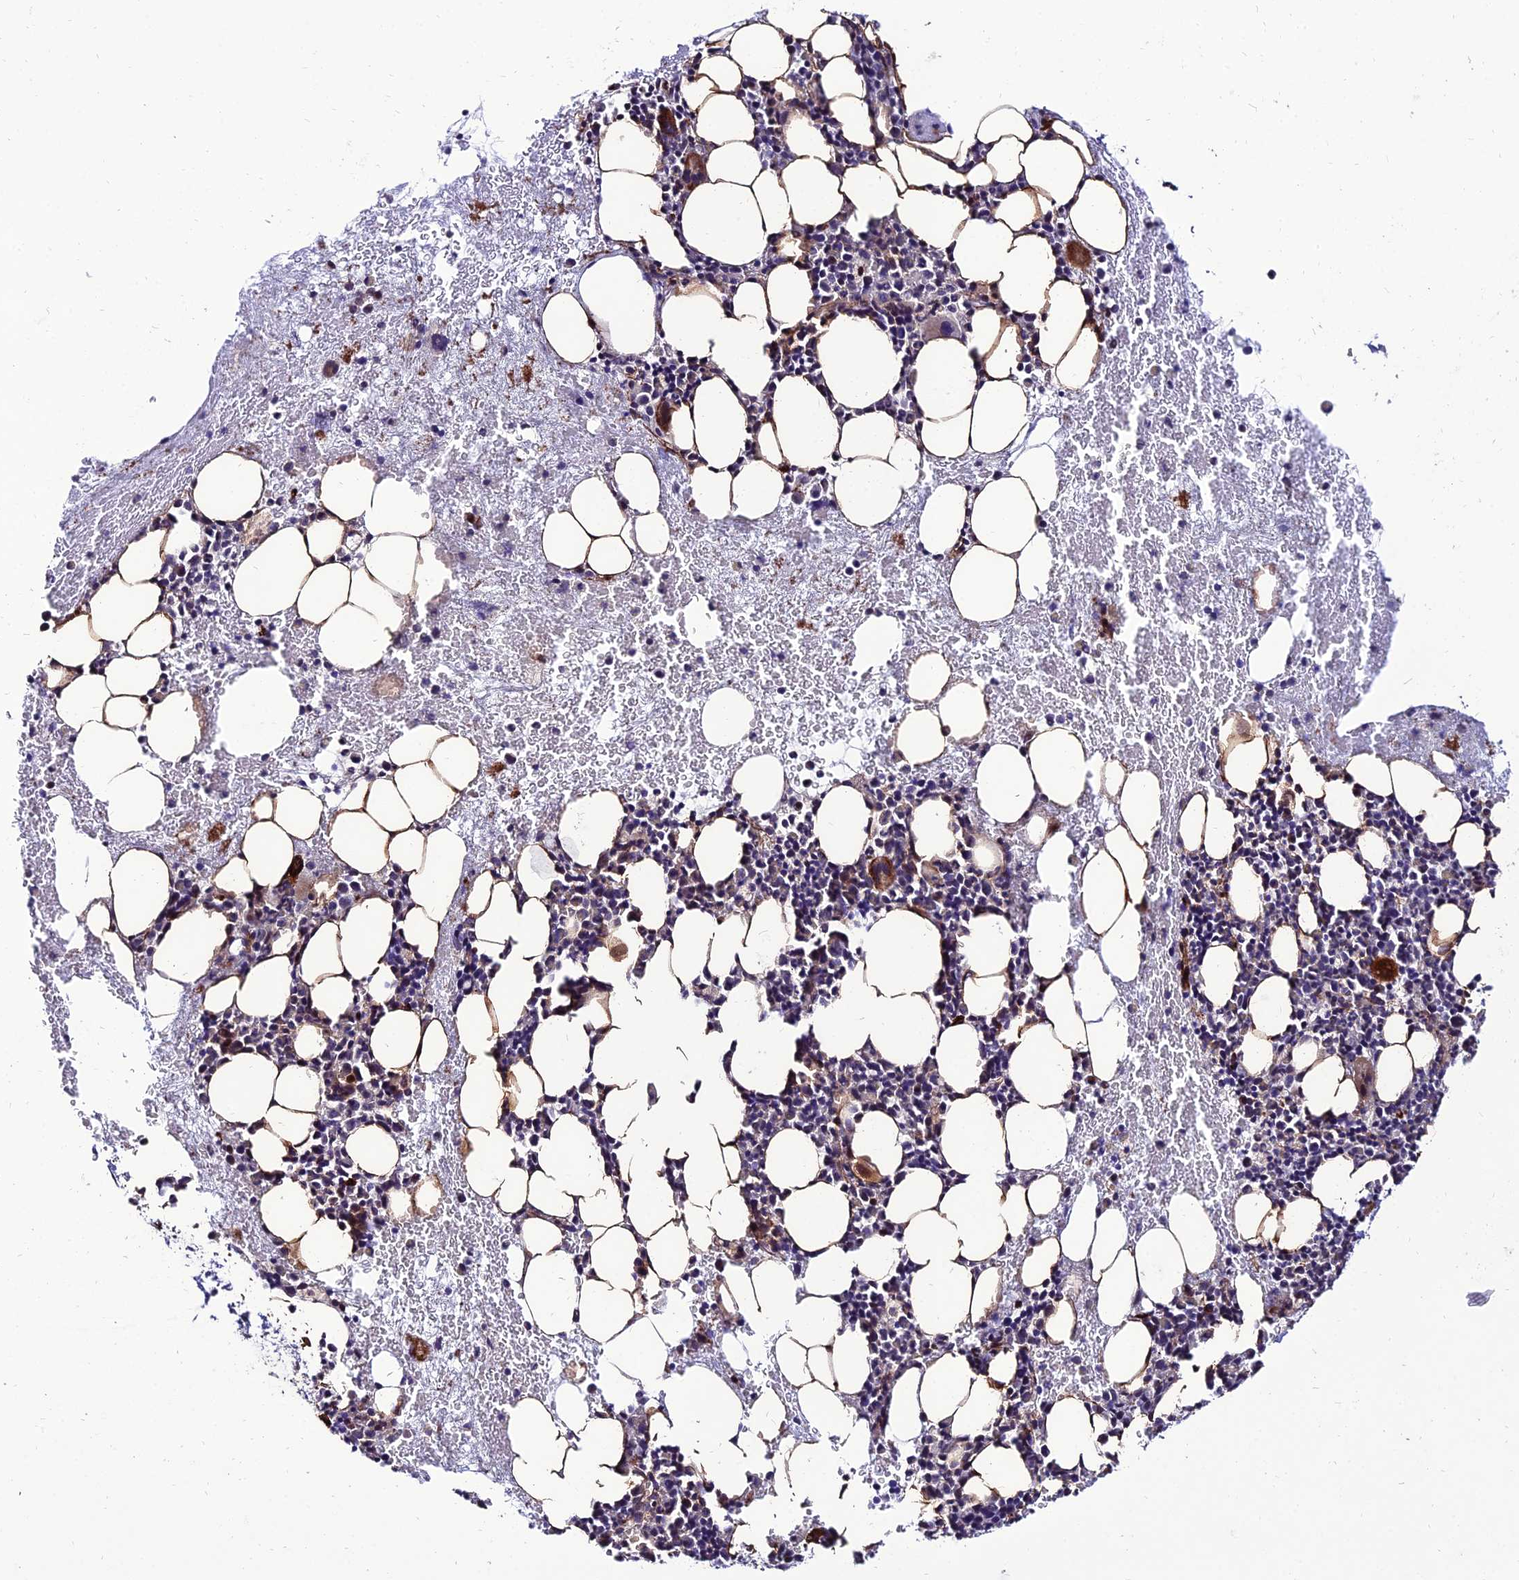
{"staining": {"intensity": "moderate", "quantity": "<25%", "location": "cytoplasmic/membranous"}, "tissue": "bone marrow", "cell_type": "Hematopoietic cells", "image_type": "normal", "snomed": [{"axis": "morphology", "description": "Normal tissue, NOS"}, {"axis": "topography", "description": "Bone marrow"}], "caption": "A brown stain highlights moderate cytoplasmic/membranous positivity of a protein in hematopoietic cells of benign bone marrow.", "gene": "ALDH3B2", "patient": {"sex": "female", "age": 37}}